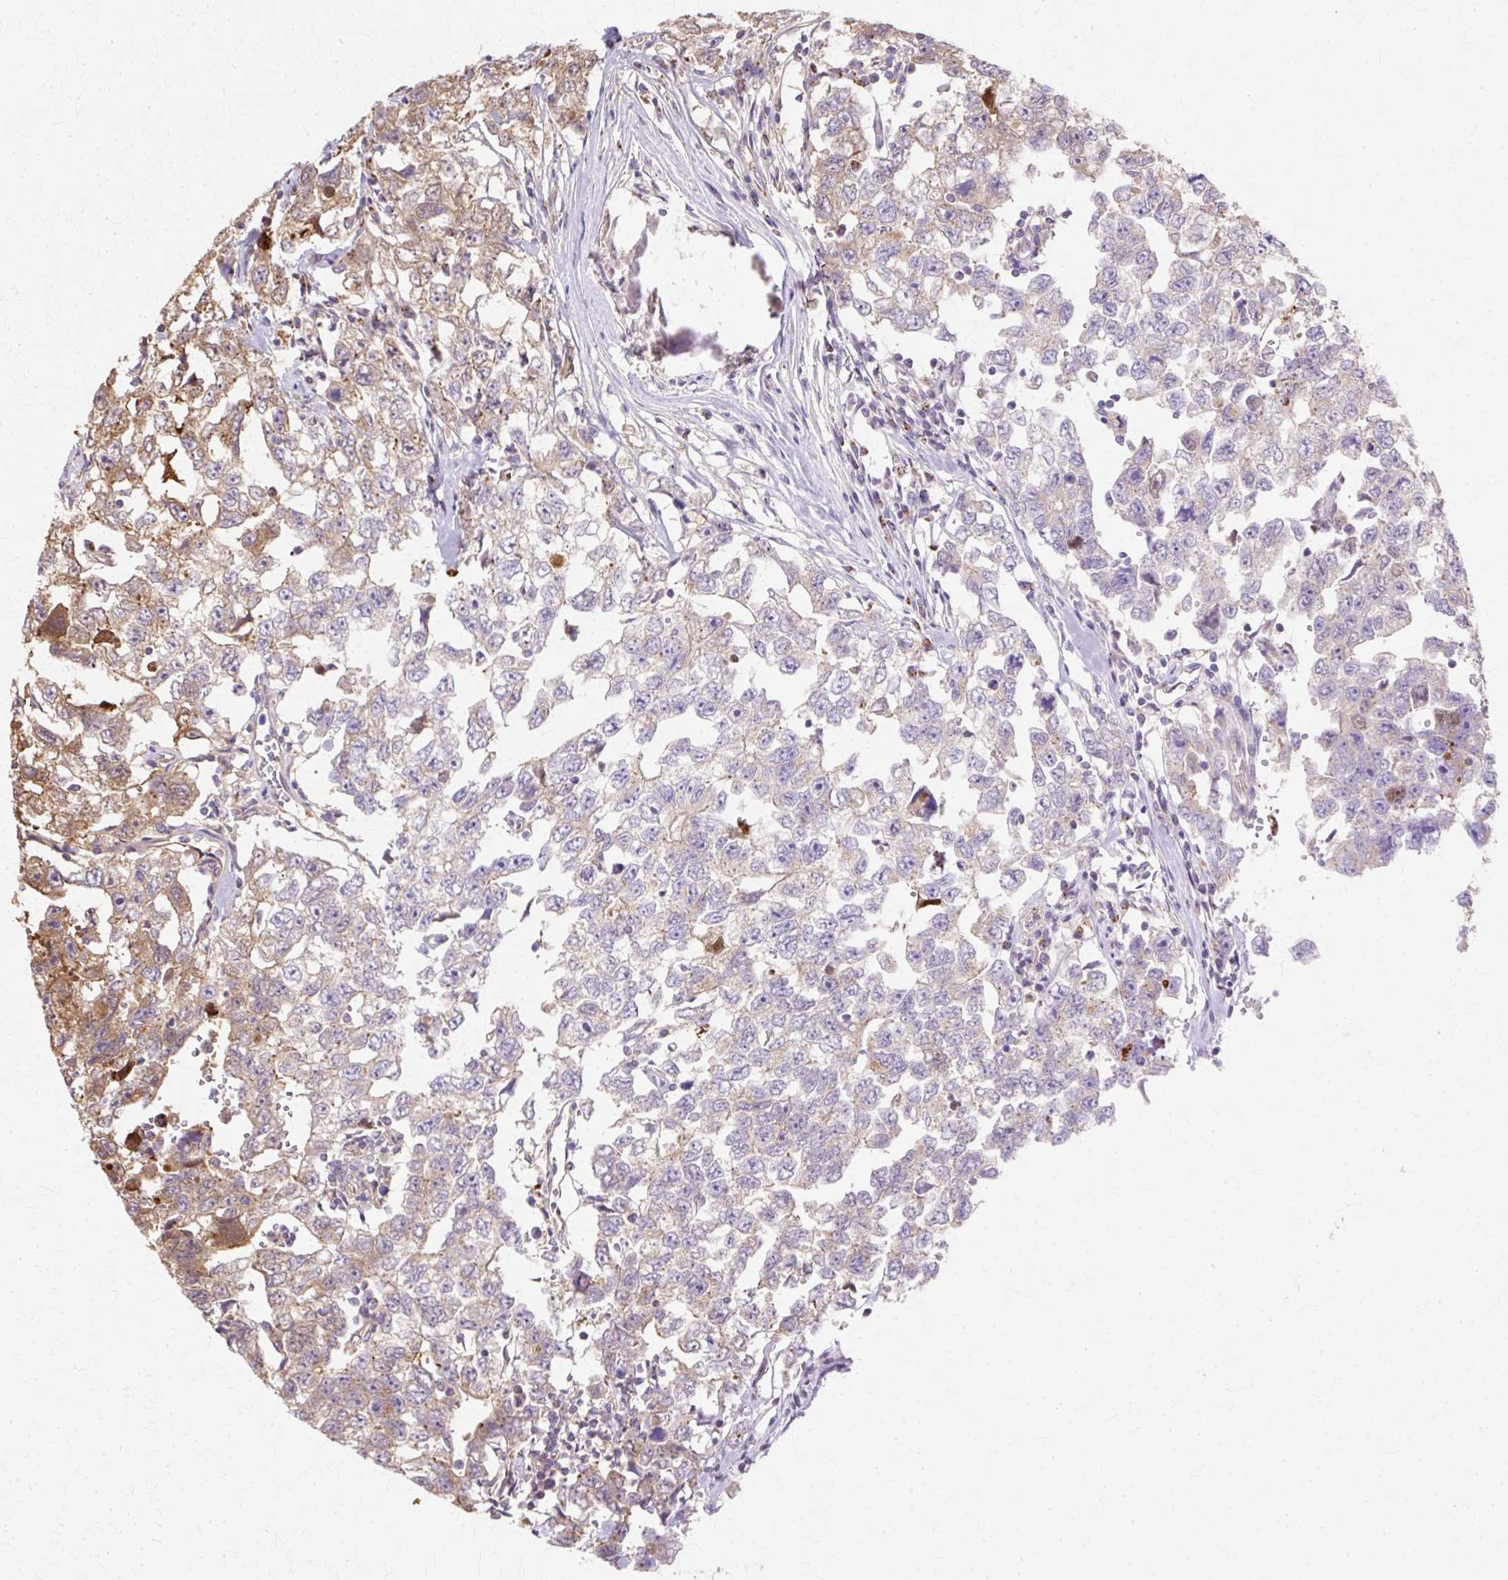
{"staining": {"intensity": "moderate", "quantity": "<25%", "location": "cytoplasmic/membranous"}, "tissue": "testis cancer", "cell_type": "Tumor cells", "image_type": "cancer", "snomed": [{"axis": "morphology", "description": "Carcinoma, Embryonal, NOS"}, {"axis": "topography", "description": "Testis"}], "caption": "Testis cancer (embryonal carcinoma) stained for a protein (brown) shows moderate cytoplasmic/membranous positive positivity in approximately <25% of tumor cells.", "gene": "COPB1", "patient": {"sex": "male", "age": 22}}